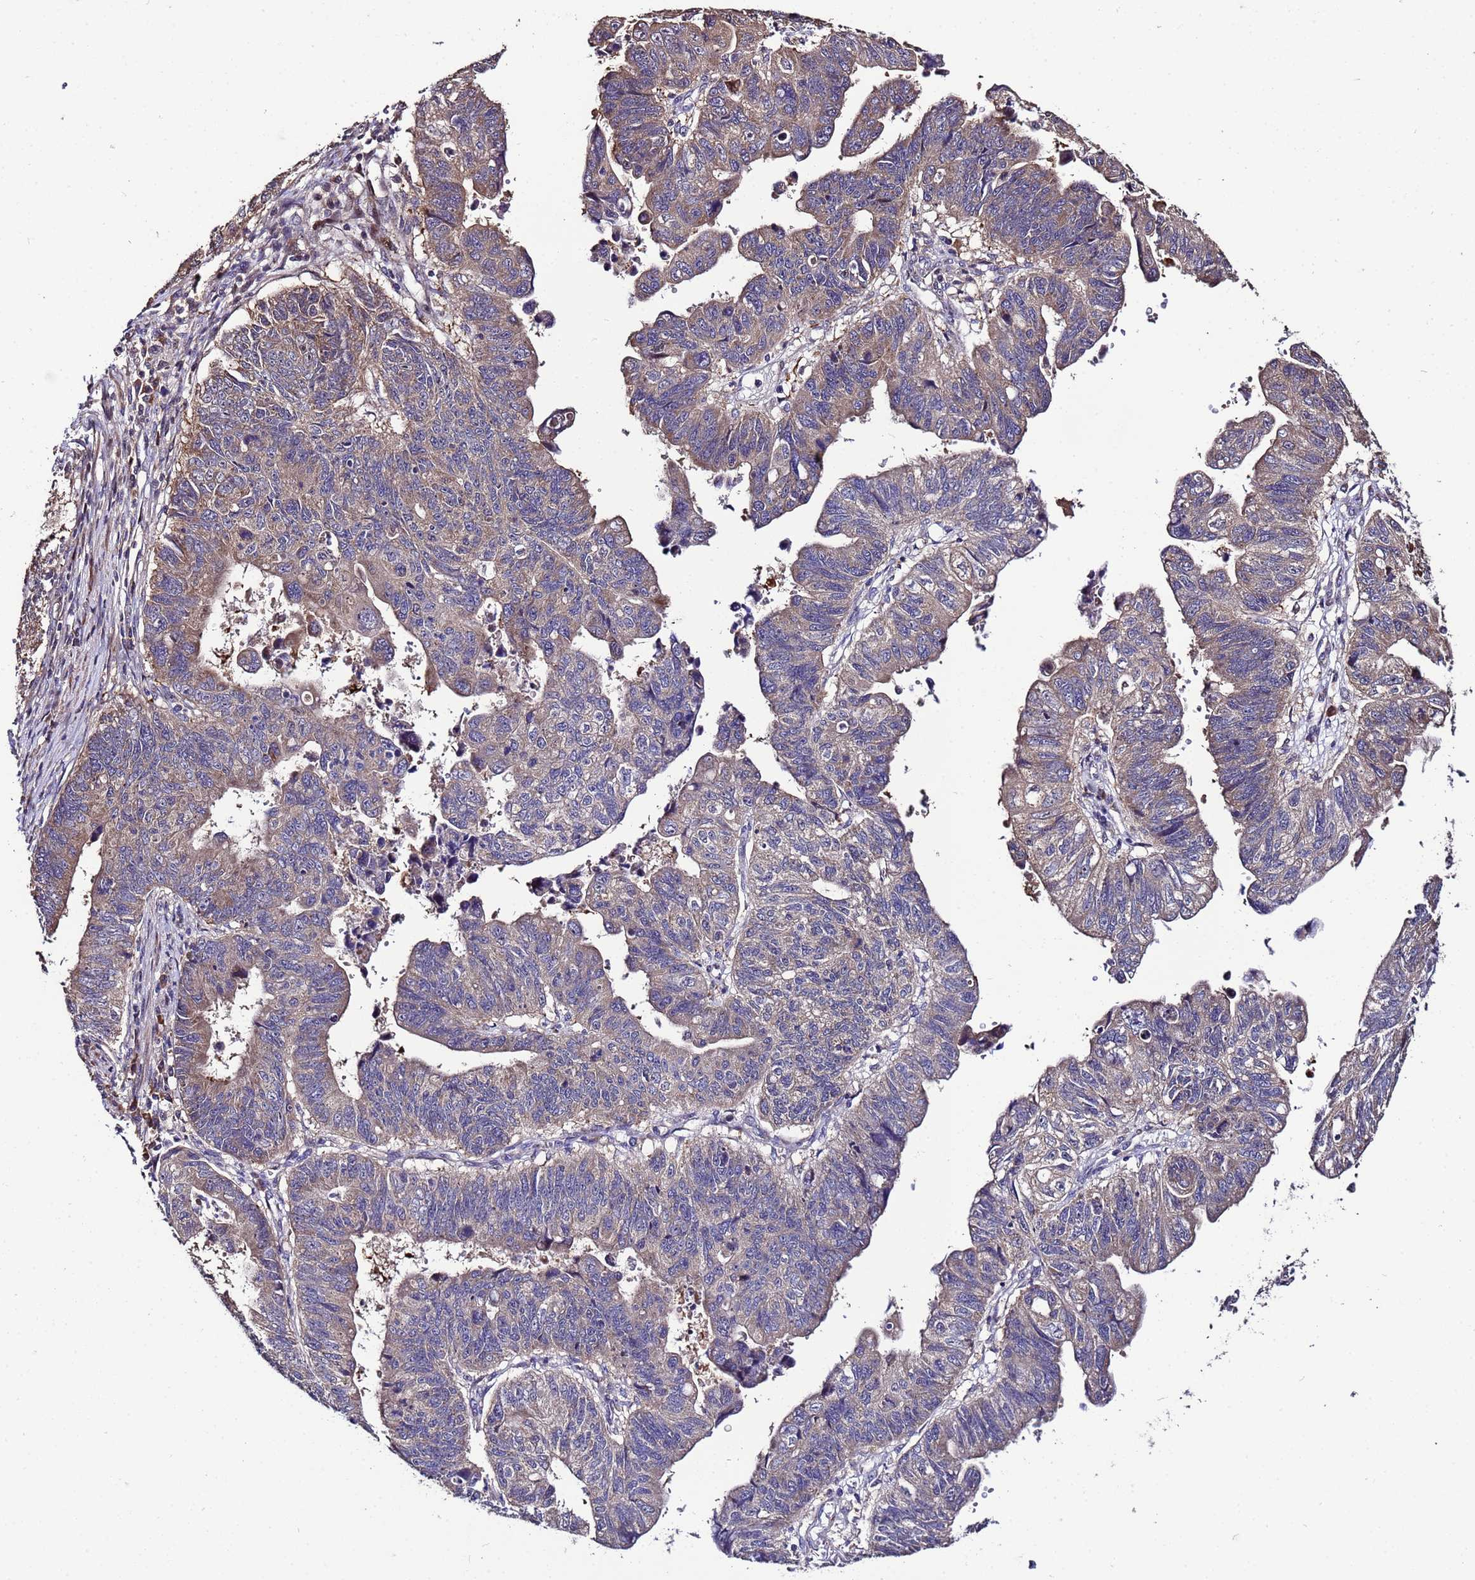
{"staining": {"intensity": "moderate", "quantity": ">75%", "location": "cytoplasmic/membranous"}, "tissue": "stomach cancer", "cell_type": "Tumor cells", "image_type": "cancer", "snomed": [{"axis": "morphology", "description": "Adenocarcinoma, NOS"}, {"axis": "topography", "description": "Stomach"}], "caption": "Human adenocarcinoma (stomach) stained for a protein (brown) reveals moderate cytoplasmic/membranous positive staining in about >75% of tumor cells.", "gene": "WNK4", "patient": {"sex": "male", "age": 59}}